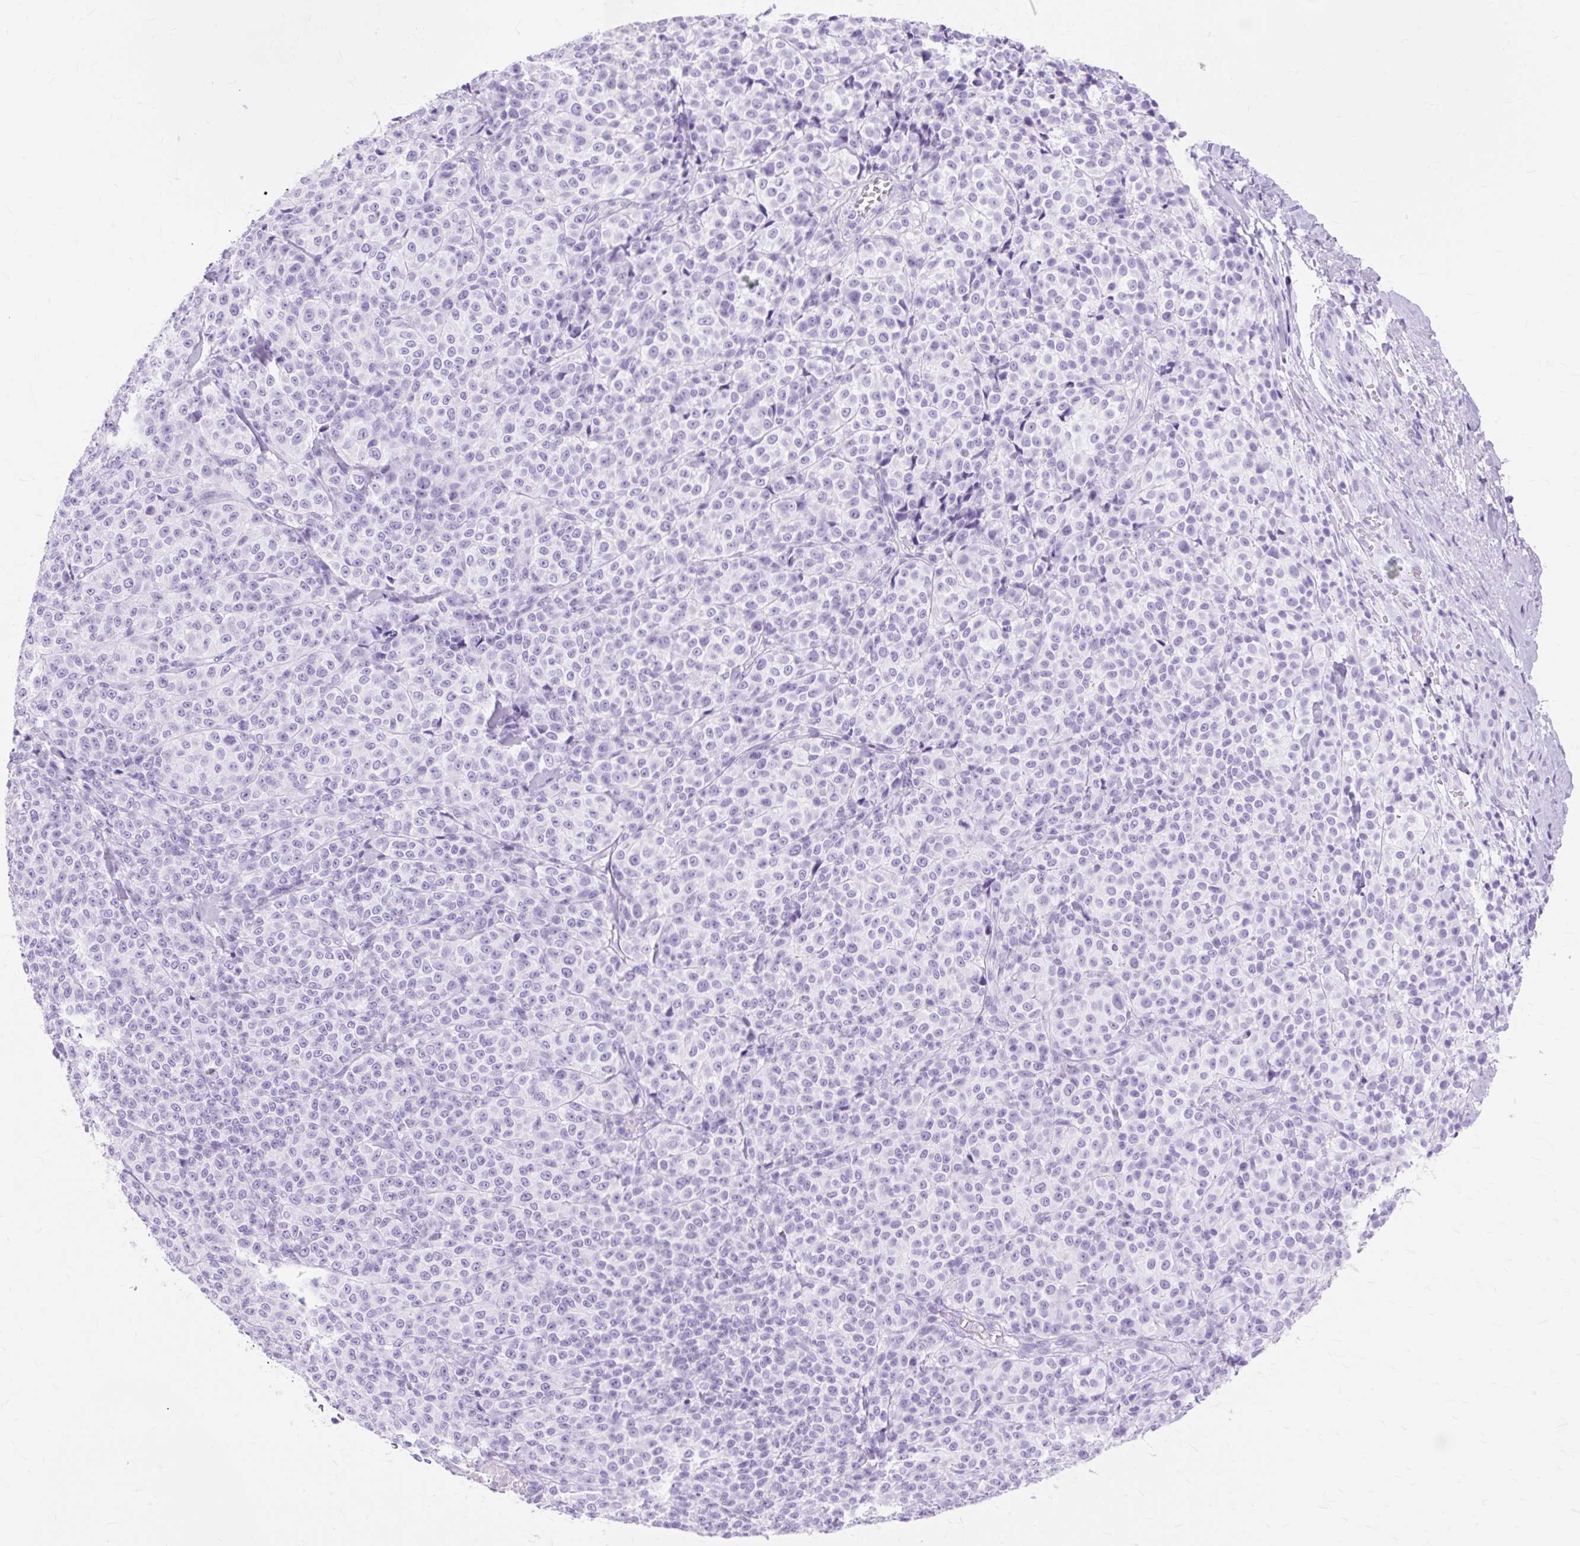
{"staining": {"intensity": "negative", "quantity": "none", "location": "none"}, "tissue": "melanoma", "cell_type": "Tumor cells", "image_type": "cancer", "snomed": [{"axis": "morphology", "description": "Normal tissue, NOS"}, {"axis": "morphology", "description": "Malignant melanoma, NOS"}, {"axis": "topography", "description": "Skin"}], "caption": "Immunohistochemical staining of human malignant melanoma shows no significant positivity in tumor cells.", "gene": "MBP", "patient": {"sex": "female", "age": 34}}